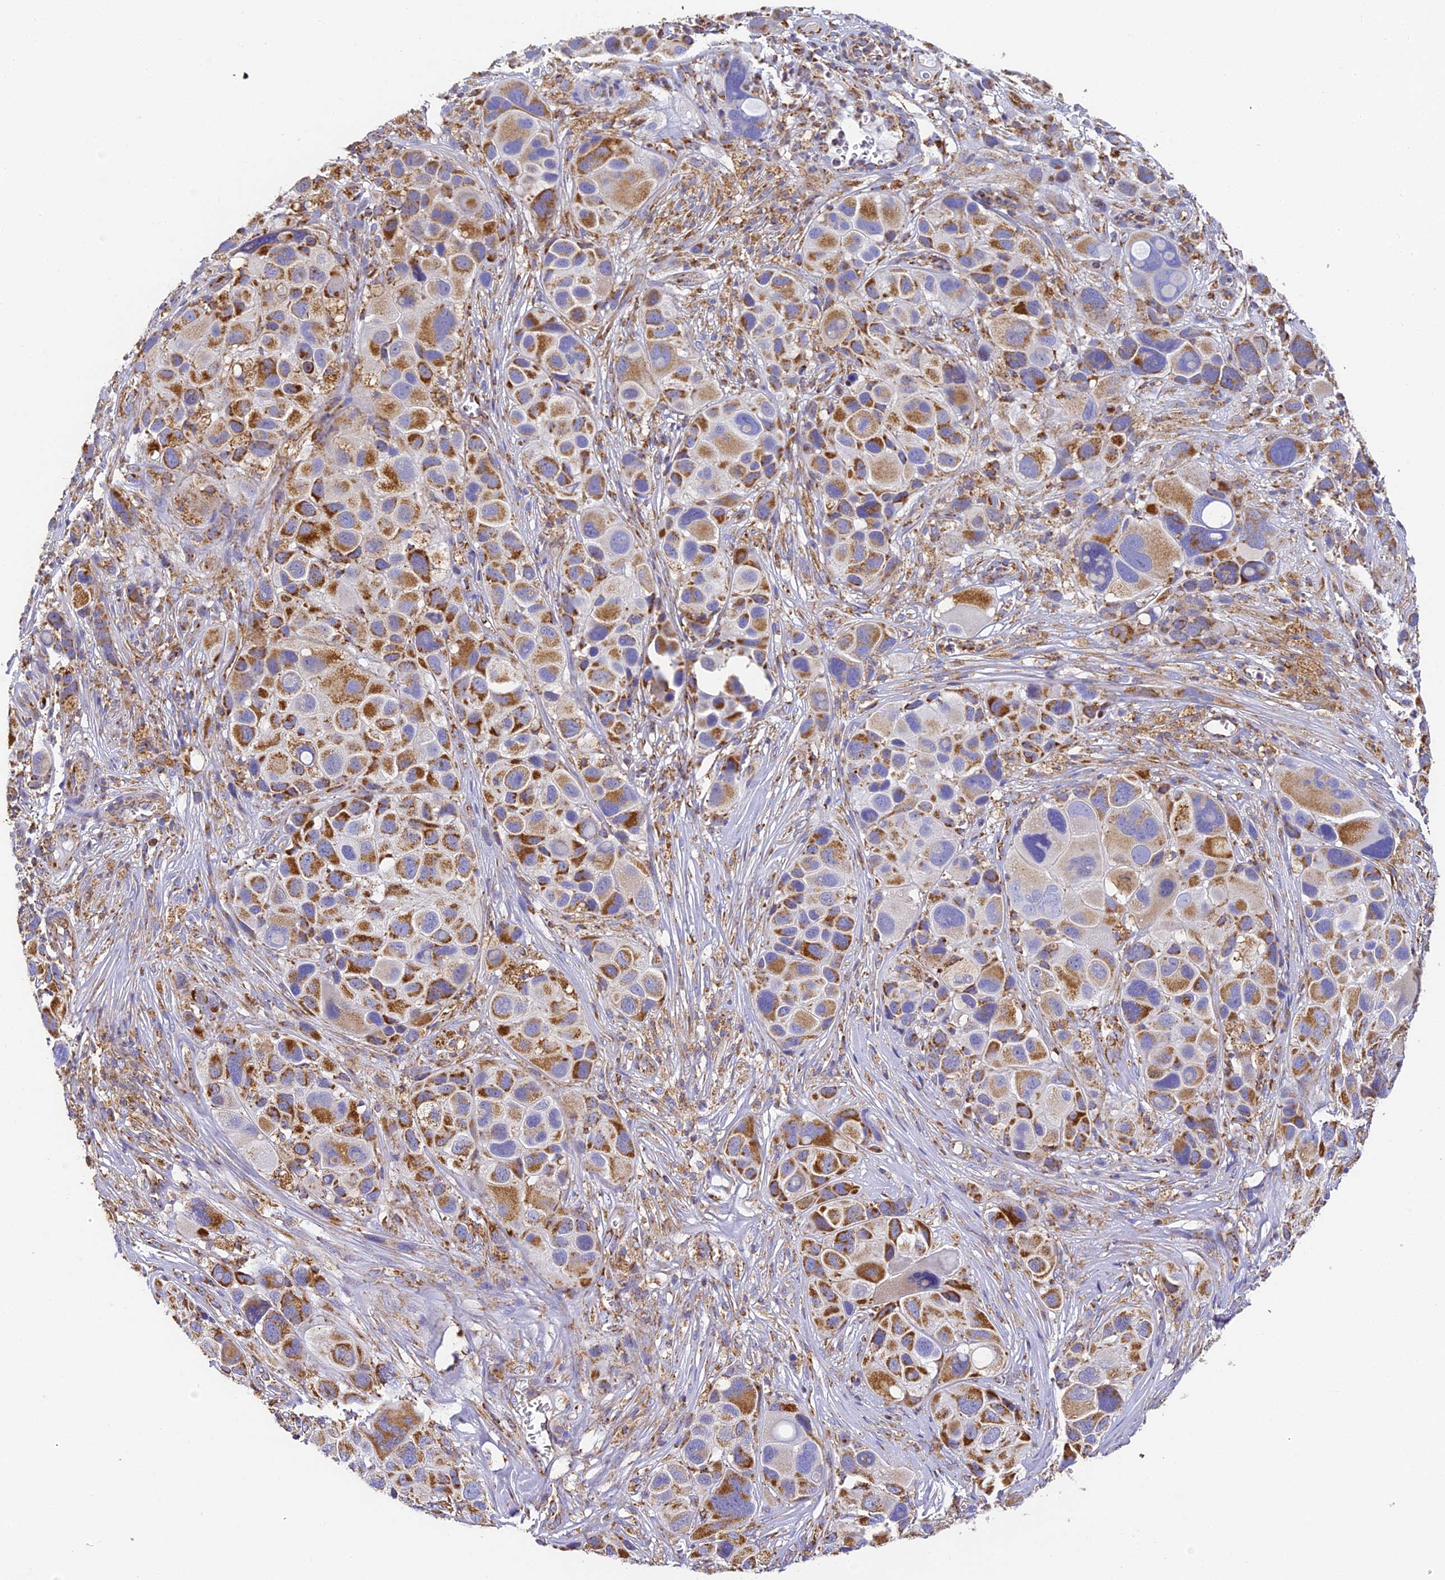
{"staining": {"intensity": "strong", "quantity": "25%-75%", "location": "cytoplasmic/membranous"}, "tissue": "melanoma", "cell_type": "Tumor cells", "image_type": "cancer", "snomed": [{"axis": "morphology", "description": "Malignant melanoma, NOS"}, {"axis": "topography", "description": "Skin of trunk"}], "caption": "Malignant melanoma stained for a protein (brown) demonstrates strong cytoplasmic/membranous positive staining in about 25%-75% of tumor cells.", "gene": "COX6C", "patient": {"sex": "male", "age": 71}}